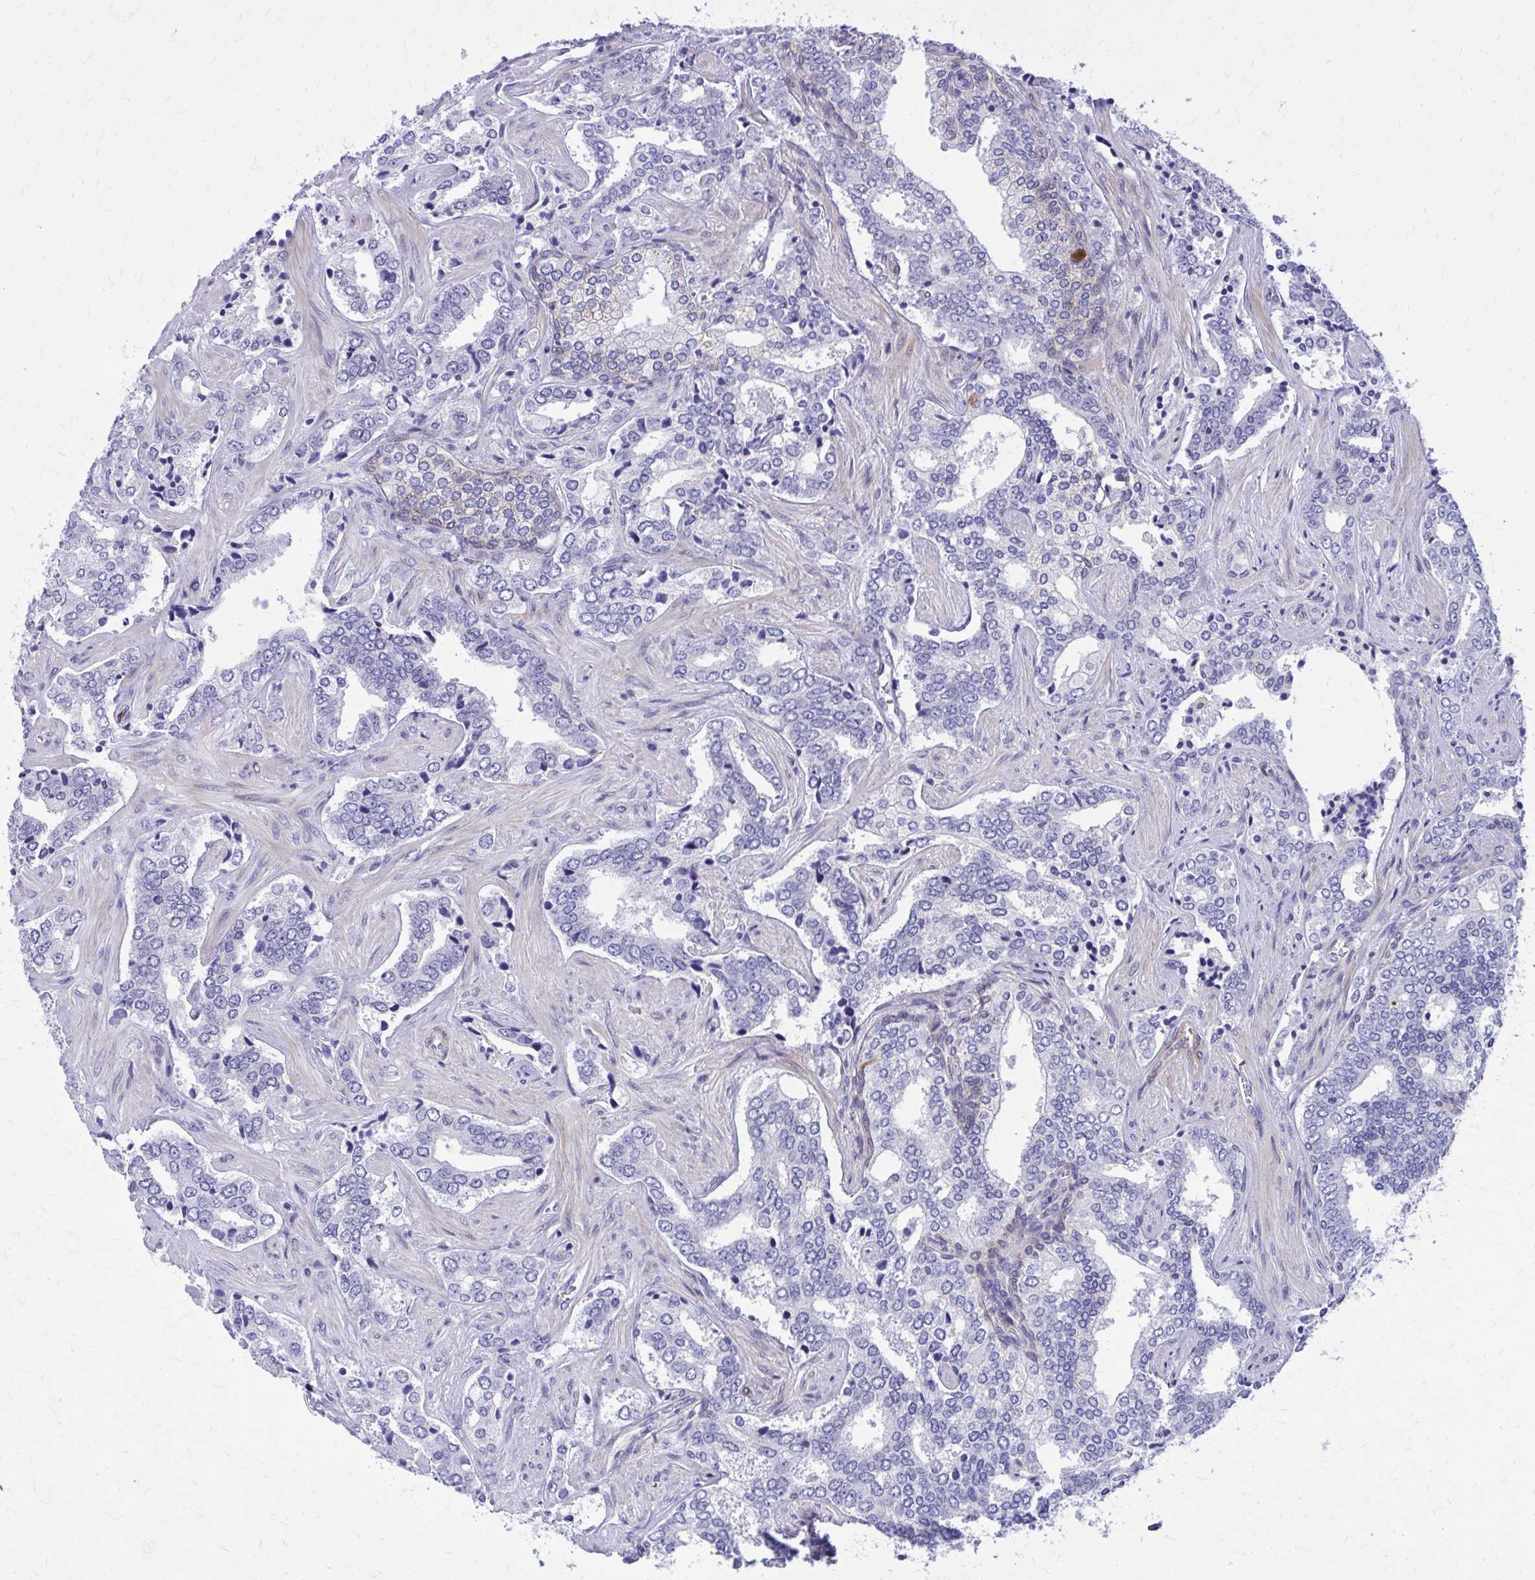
{"staining": {"intensity": "negative", "quantity": "none", "location": "none"}, "tissue": "prostate cancer", "cell_type": "Tumor cells", "image_type": "cancer", "snomed": [{"axis": "morphology", "description": "Adenocarcinoma, High grade"}, {"axis": "topography", "description": "Prostate"}], "caption": "The micrograph exhibits no significant expression in tumor cells of prostate cancer (high-grade adenocarcinoma).", "gene": "ADAMTSL1", "patient": {"sex": "male", "age": 60}}